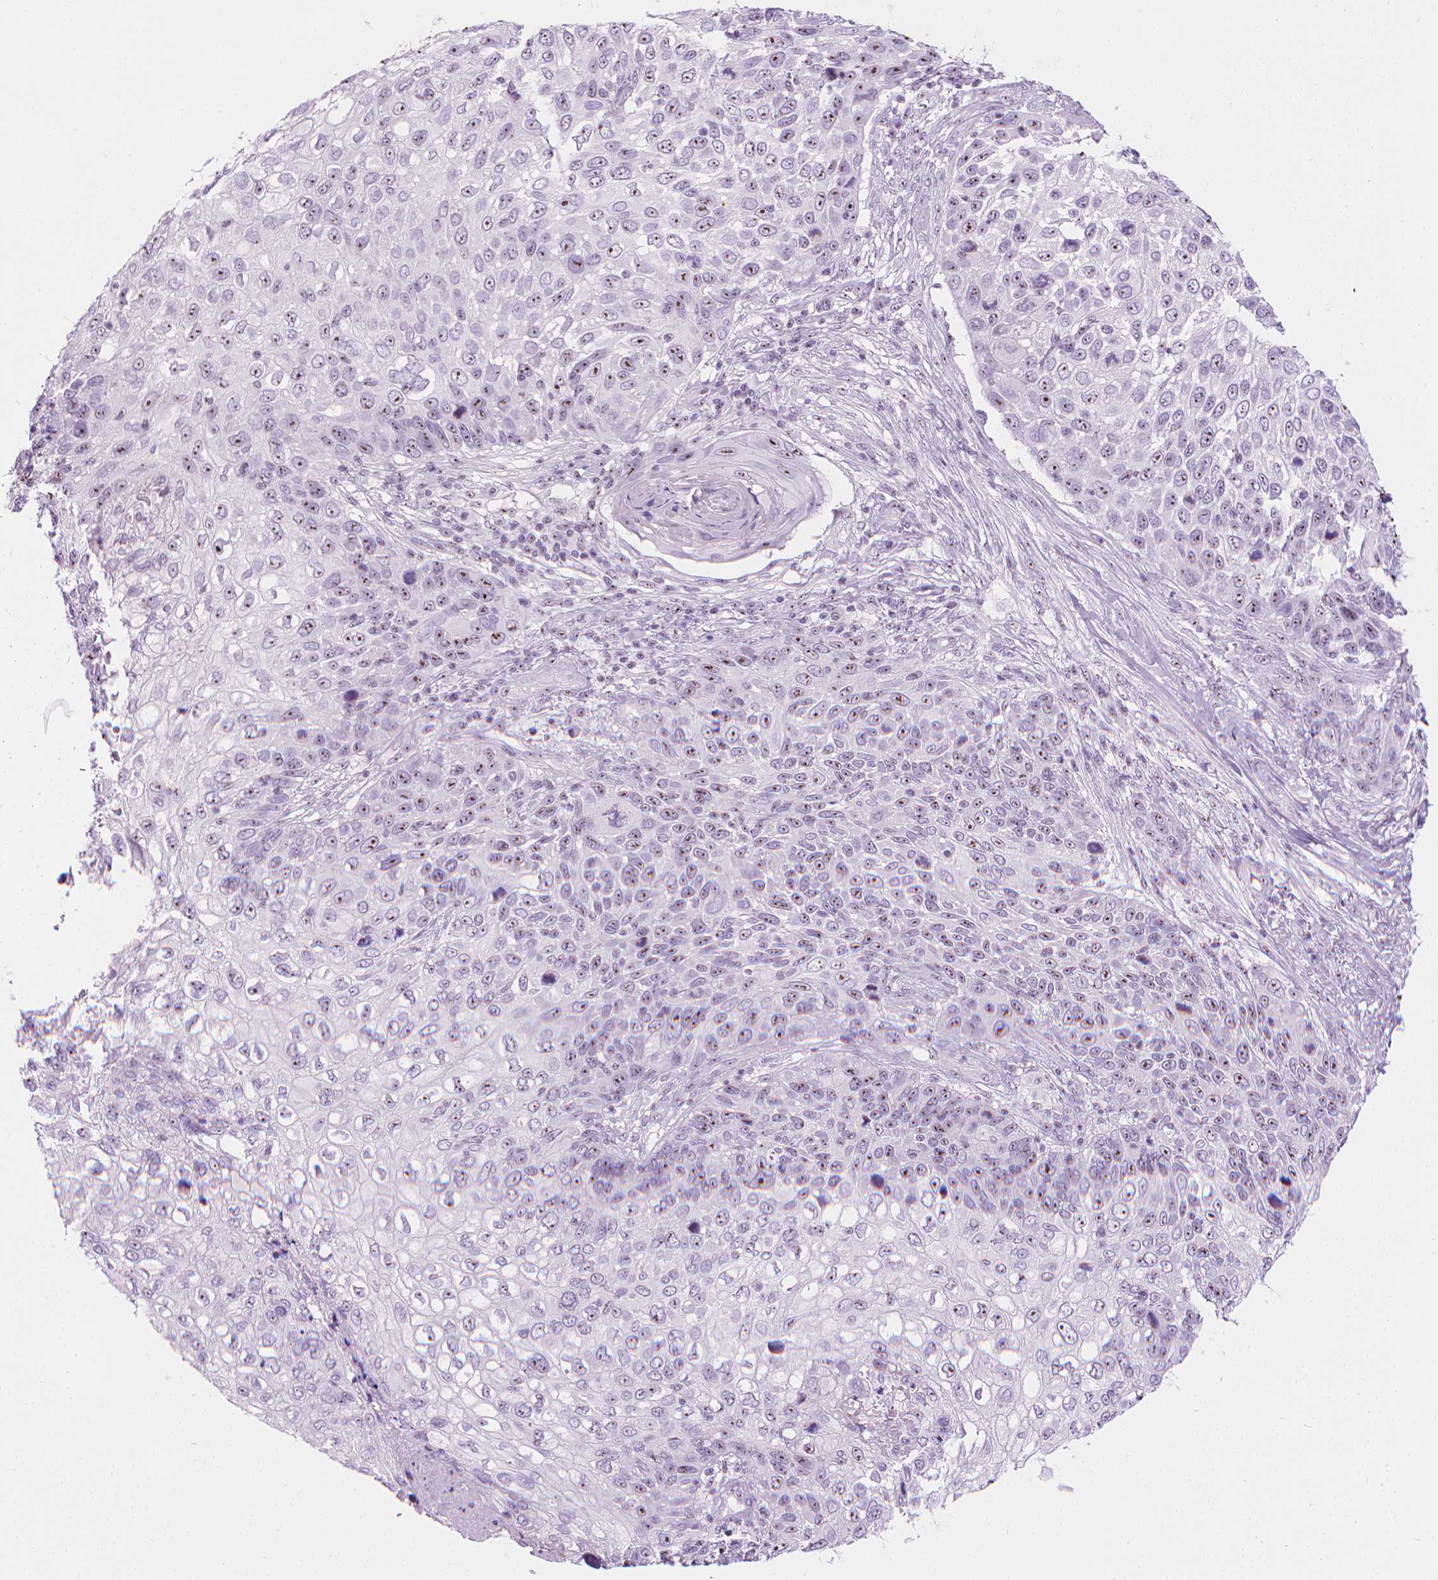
{"staining": {"intensity": "moderate", "quantity": "<25%", "location": "nuclear"}, "tissue": "skin cancer", "cell_type": "Tumor cells", "image_type": "cancer", "snomed": [{"axis": "morphology", "description": "Squamous cell carcinoma, NOS"}, {"axis": "topography", "description": "Skin"}], "caption": "Human skin cancer stained with a brown dye exhibits moderate nuclear positive positivity in approximately <25% of tumor cells.", "gene": "NOL7", "patient": {"sex": "male", "age": 92}}